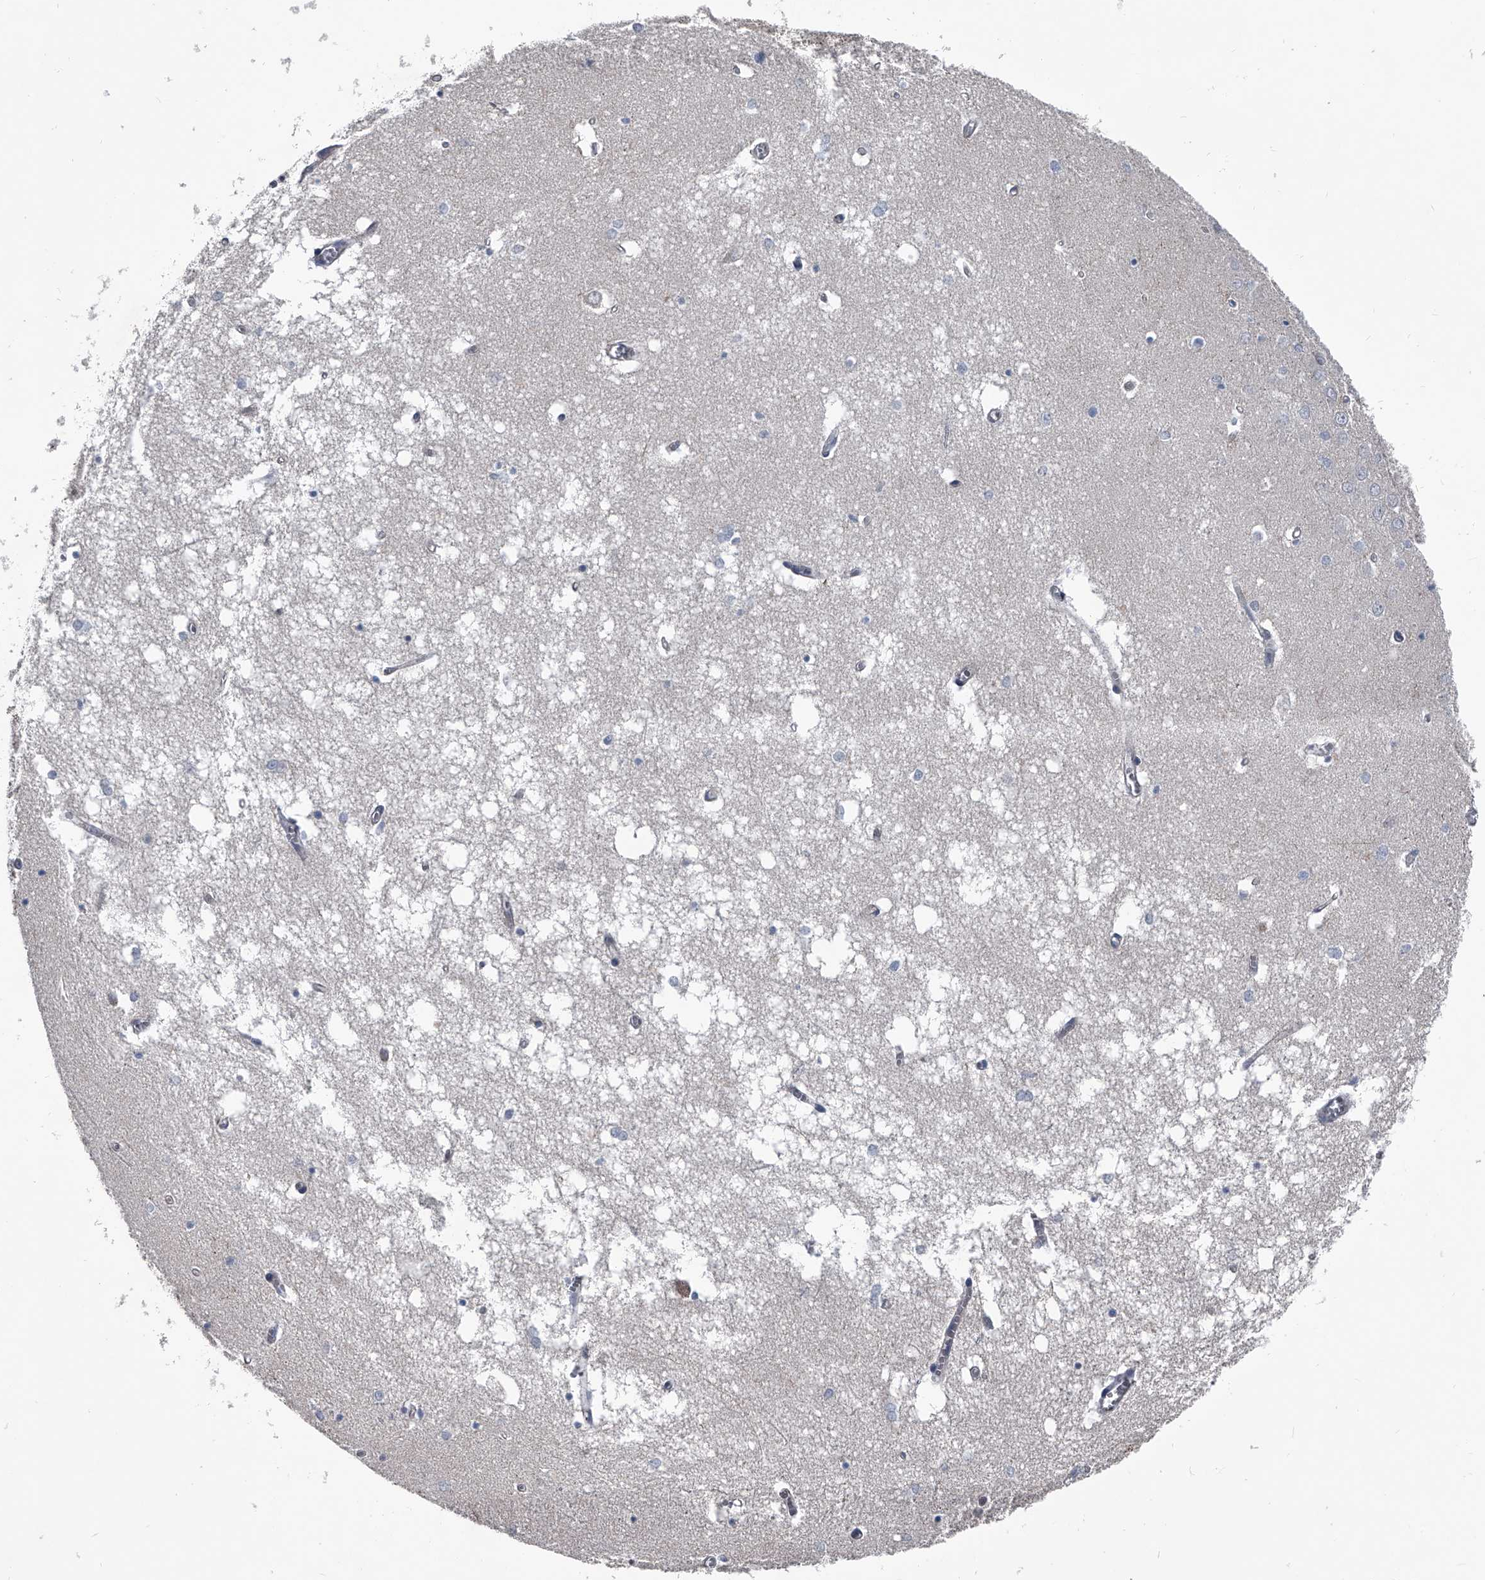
{"staining": {"intensity": "negative", "quantity": "none", "location": "none"}, "tissue": "hippocampus", "cell_type": "Glial cells", "image_type": "normal", "snomed": [{"axis": "morphology", "description": "Normal tissue, NOS"}, {"axis": "topography", "description": "Hippocampus"}], "caption": "Human hippocampus stained for a protein using IHC shows no staining in glial cells.", "gene": "KIF13A", "patient": {"sex": "male", "age": 70}}